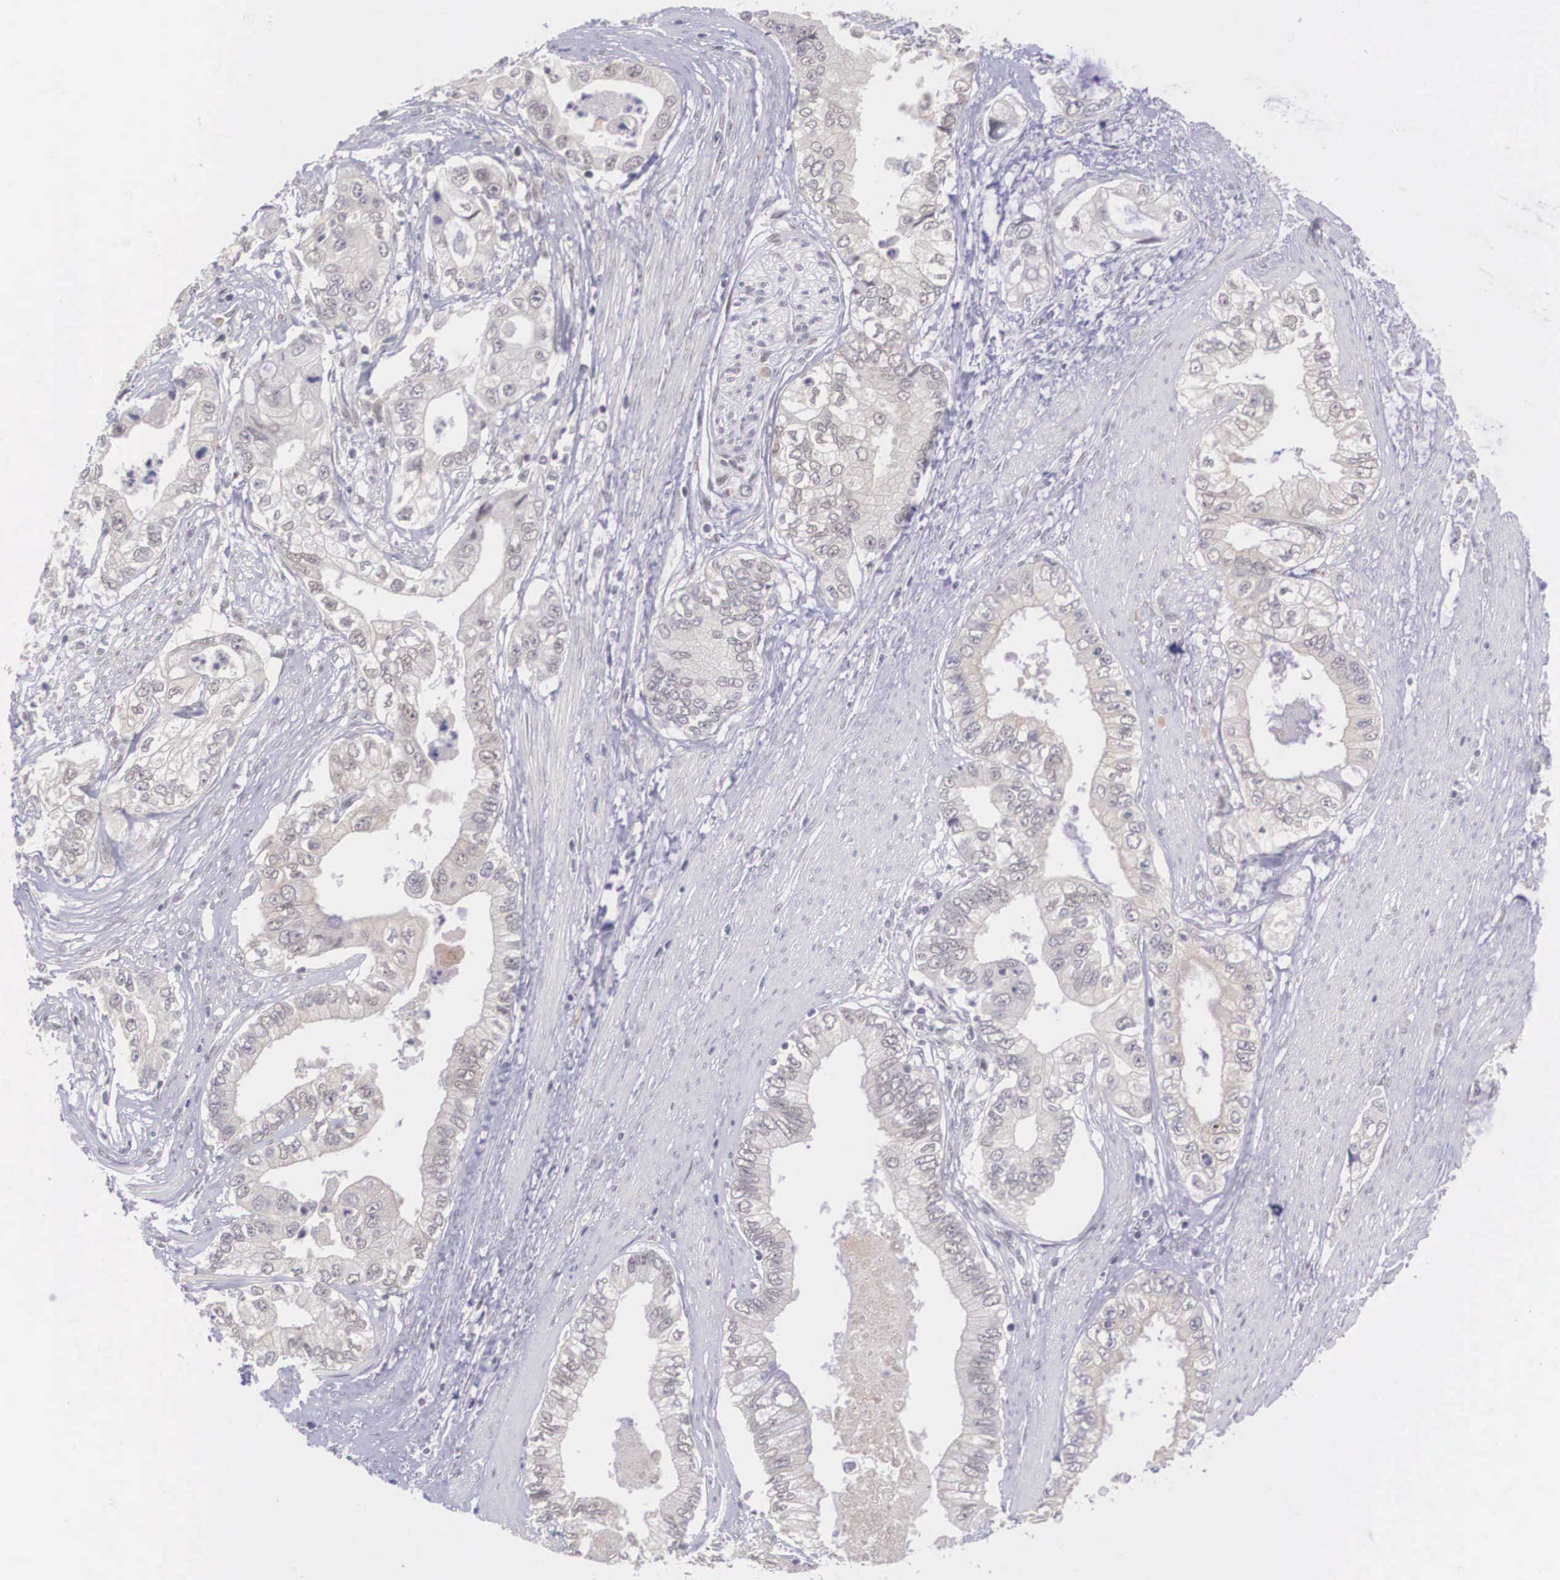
{"staining": {"intensity": "weak", "quantity": "25%-75%", "location": "cytoplasmic/membranous"}, "tissue": "pancreatic cancer", "cell_type": "Tumor cells", "image_type": "cancer", "snomed": [{"axis": "morphology", "description": "Adenocarcinoma, NOS"}, {"axis": "topography", "description": "Pancreas"}, {"axis": "topography", "description": "Stomach, upper"}], "caption": "Immunohistochemistry (IHC) micrograph of pancreatic cancer (adenocarcinoma) stained for a protein (brown), which exhibits low levels of weak cytoplasmic/membranous positivity in about 25%-75% of tumor cells.", "gene": "NINL", "patient": {"sex": "male", "age": 77}}